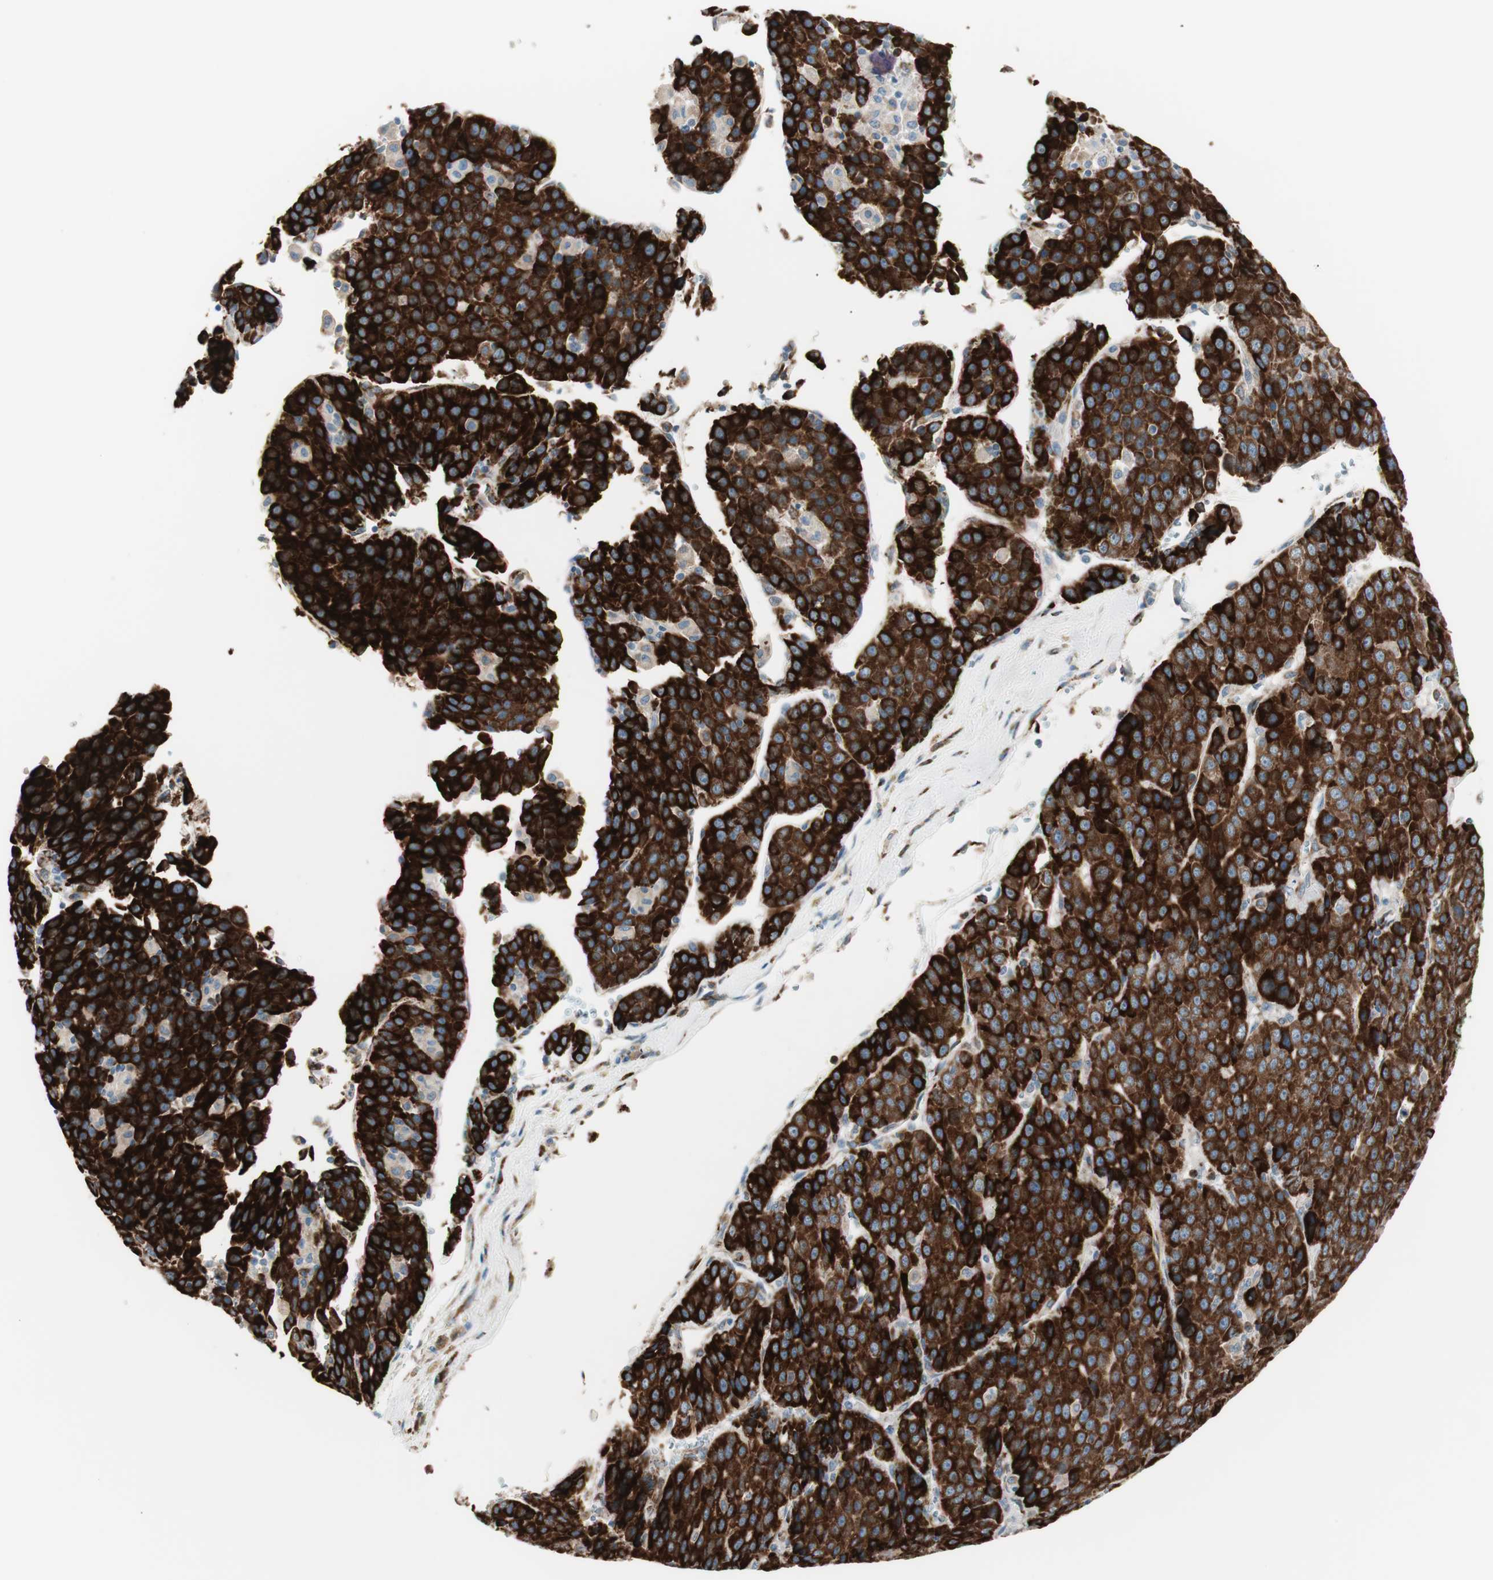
{"staining": {"intensity": "strong", "quantity": ">75%", "location": "cytoplasmic/membranous"}, "tissue": "liver cancer", "cell_type": "Tumor cells", "image_type": "cancer", "snomed": [{"axis": "morphology", "description": "Carcinoma, Hepatocellular, NOS"}, {"axis": "topography", "description": "Liver"}], "caption": "This is a micrograph of immunohistochemistry staining of liver hepatocellular carcinoma, which shows strong expression in the cytoplasmic/membranous of tumor cells.", "gene": "P4HTM", "patient": {"sex": "female", "age": 53}}